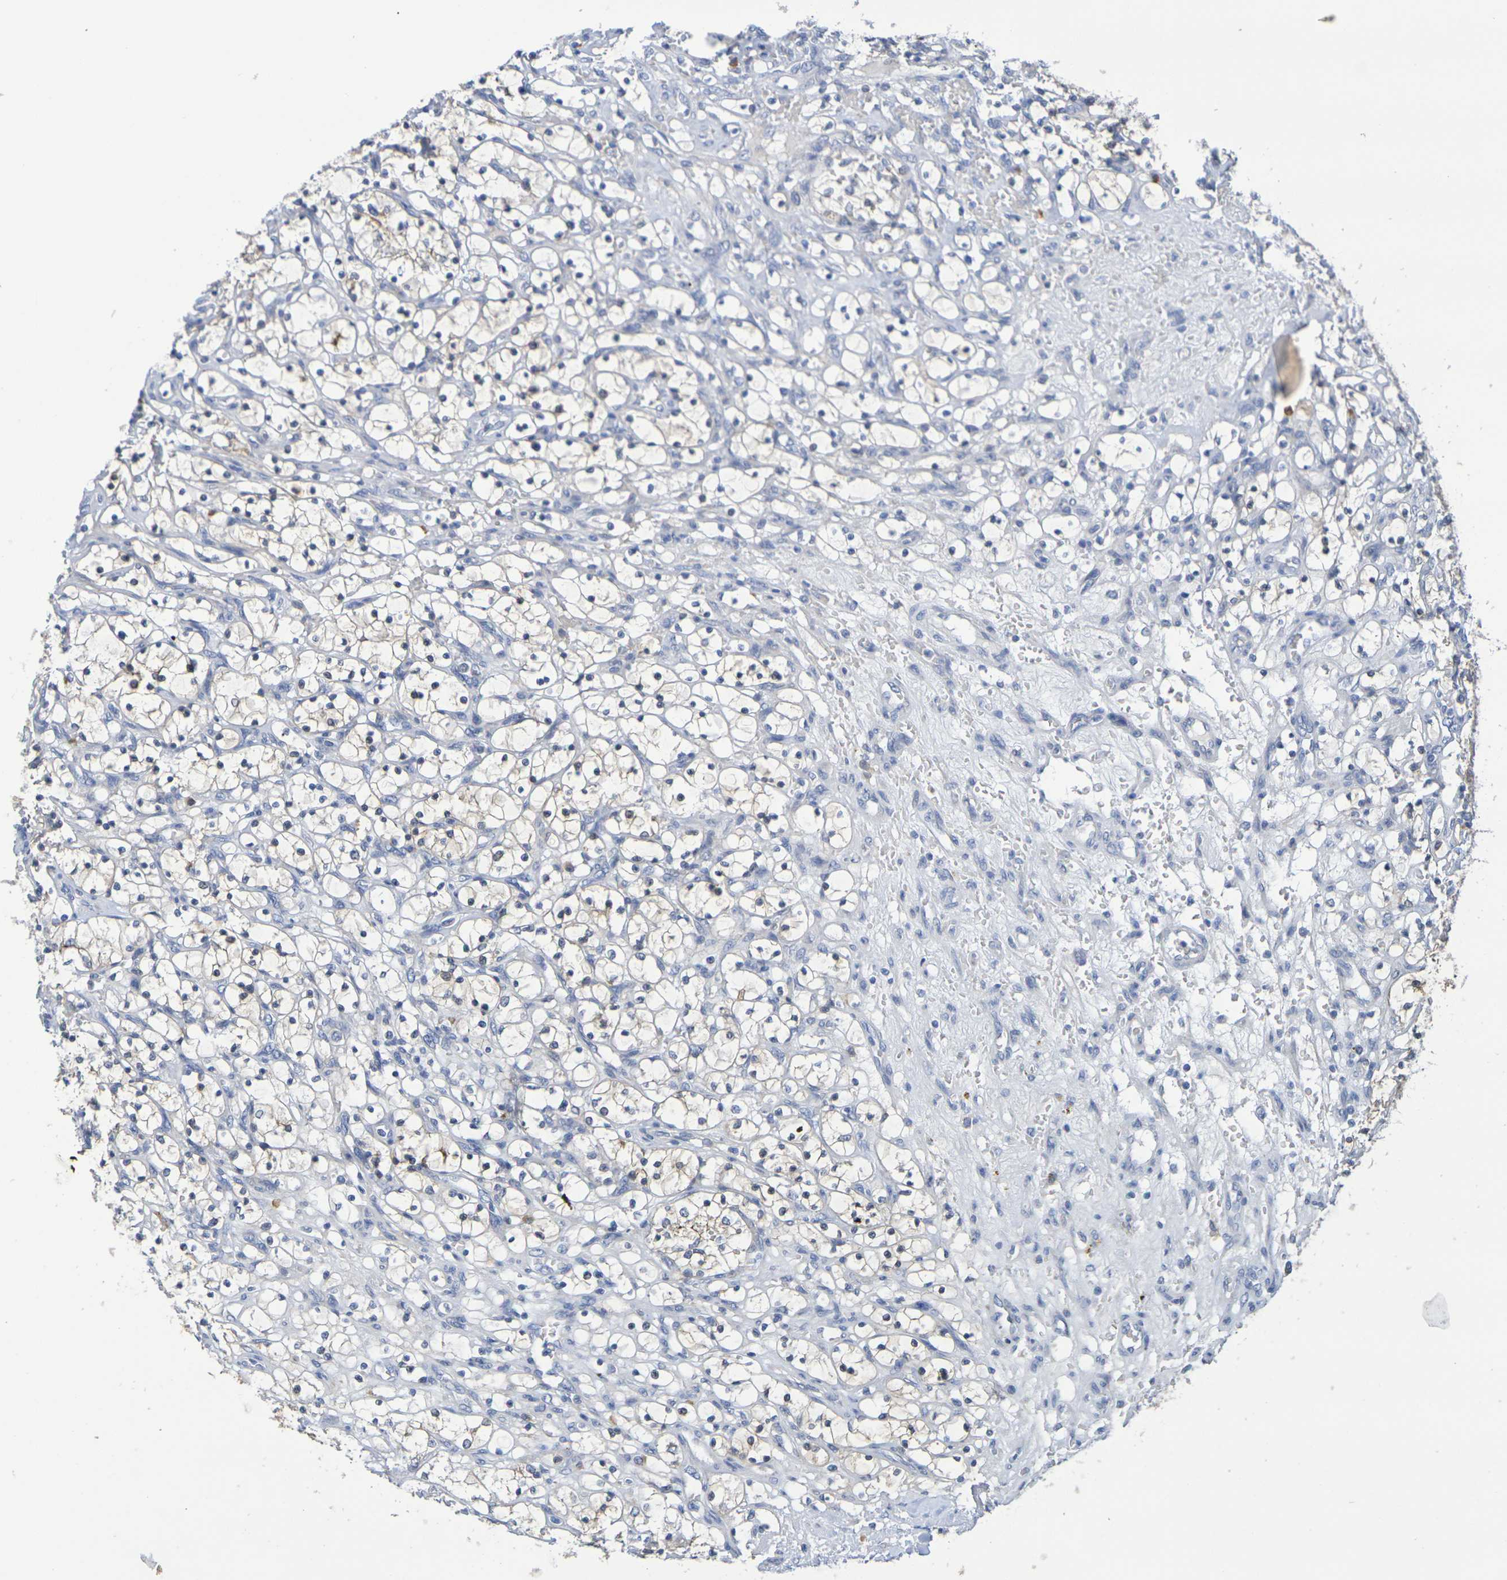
{"staining": {"intensity": "negative", "quantity": "none", "location": "none"}, "tissue": "renal cancer", "cell_type": "Tumor cells", "image_type": "cancer", "snomed": [{"axis": "morphology", "description": "Adenocarcinoma, NOS"}, {"axis": "topography", "description": "Kidney"}], "caption": "An immunohistochemistry (IHC) micrograph of adenocarcinoma (renal) is shown. There is no staining in tumor cells of adenocarcinoma (renal).", "gene": "SDC4", "patient": {"sex": "female", "age": 69}}